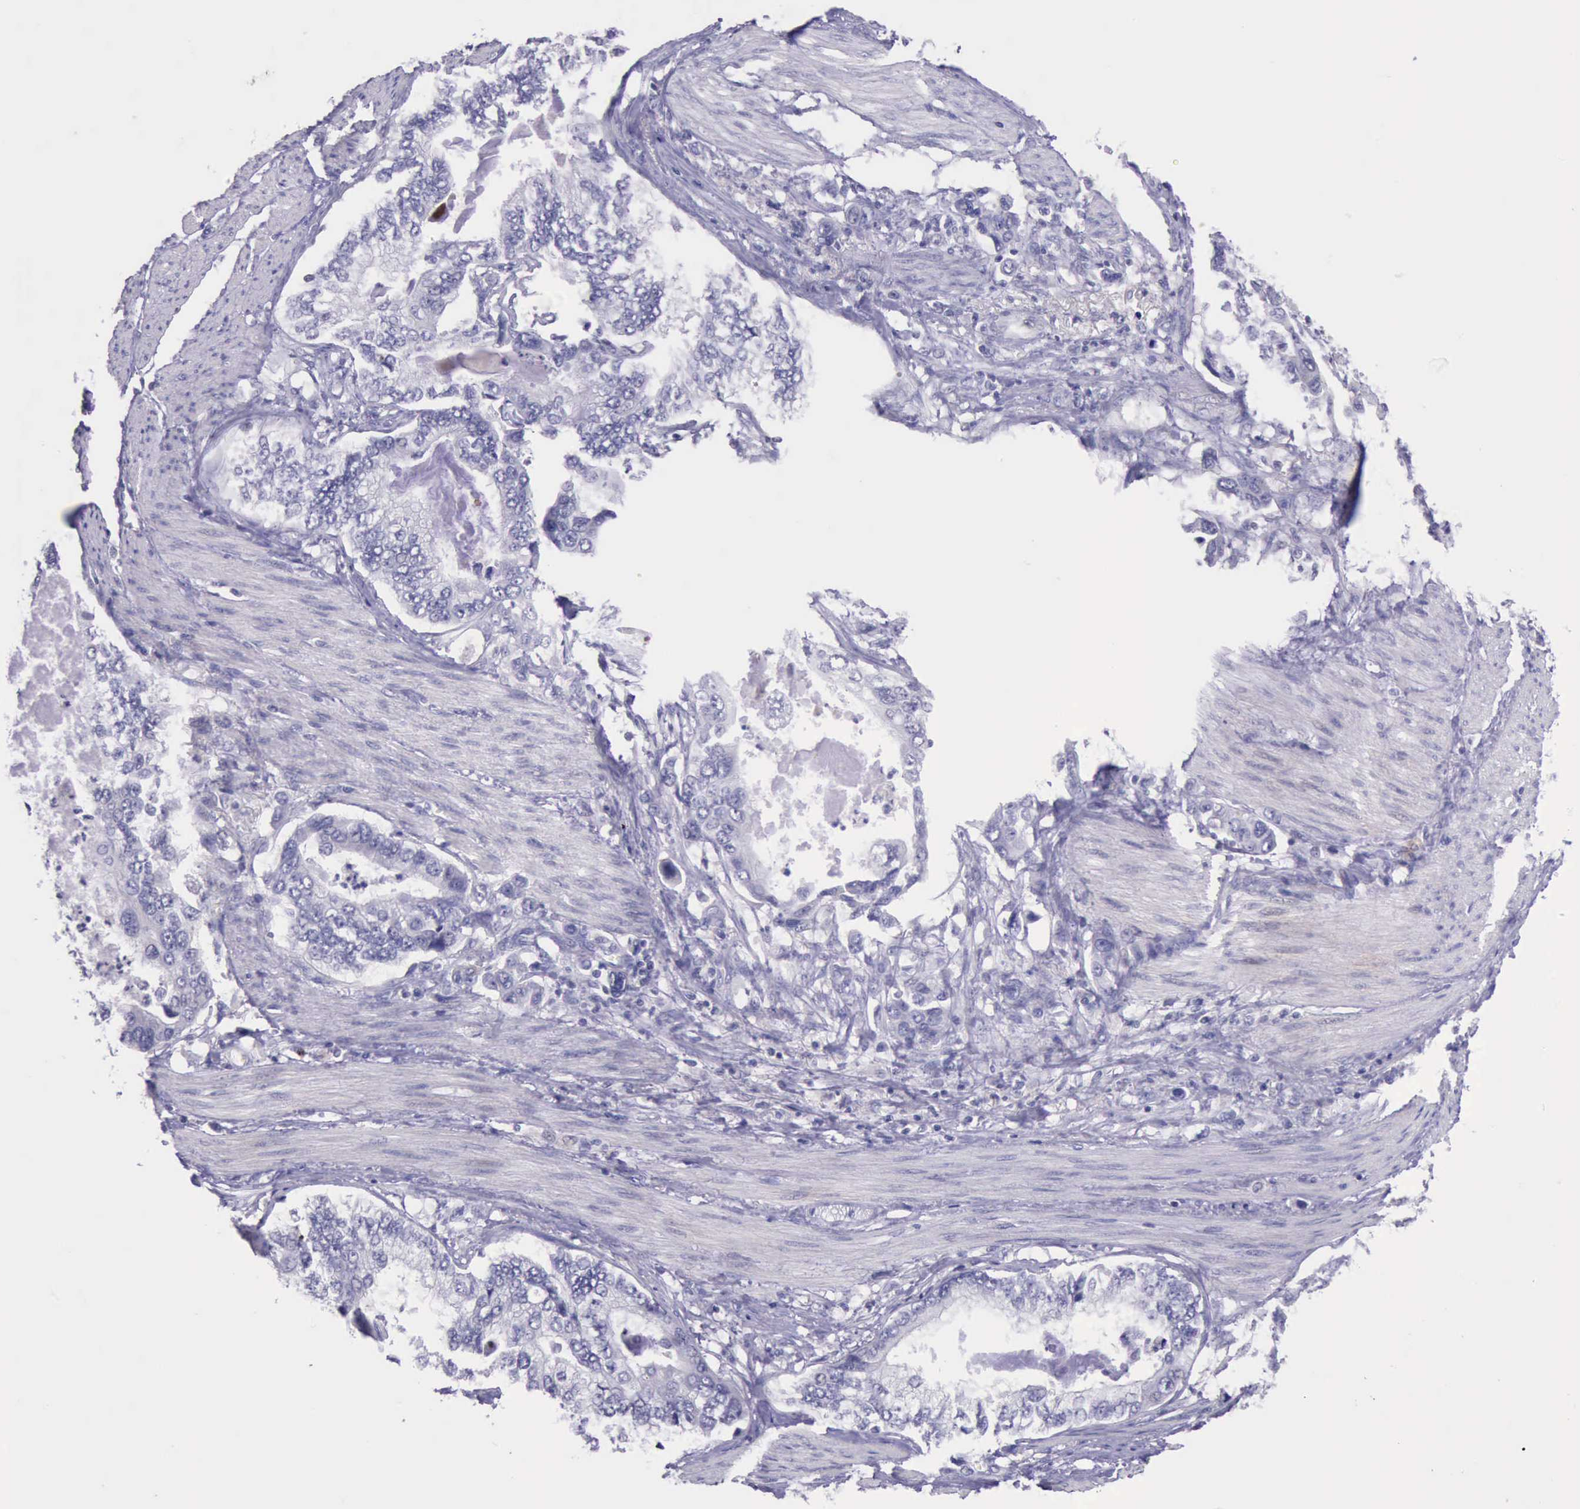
{"staining": {"intensity": "negative", "quantity": "none", "location": "none"}, "tissue": "stomach cancer", "cell_type": "Tumor cells", "image_type": "cancer", "snomed": [{"axis": "morphology", "description": "Adenocarcinoma, NOS"}, {"axis": "topography", "description": "Pancreas"}, {"axis": "topography", "description": "Stomach, upper"}], "caption": "Tumor cells are negative for brown protein staining in stomach cancer. (Immunohistochemistry, brightfield microscopy, high magnification).", "gene": "PARP1", "patient": {"sex": "male", "age": 77}}